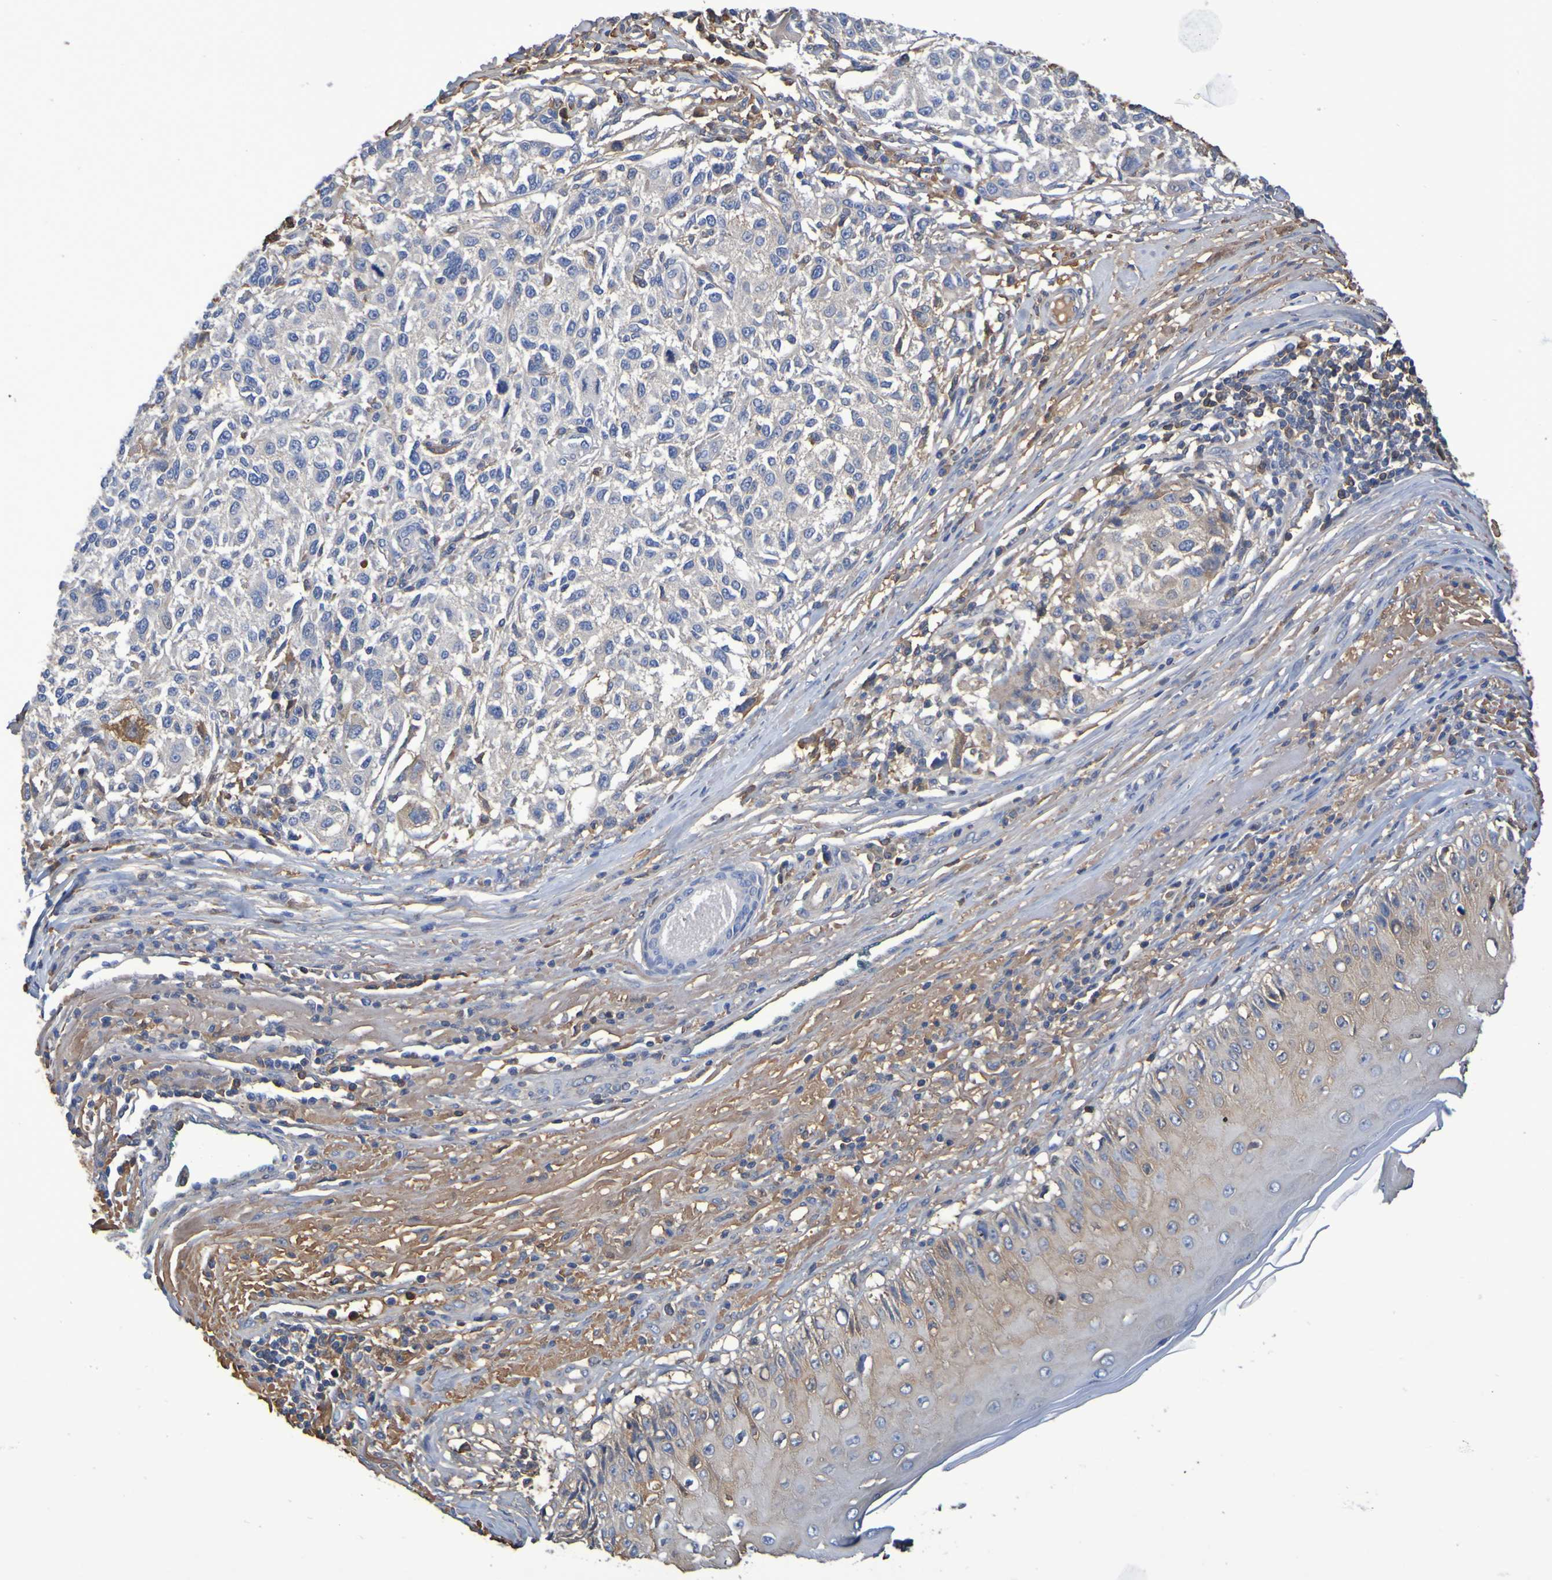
{"staining": {"intensity": "negative", "quantity": "none", "location": "none"}, "tissue": "melanoma", "cell_type": "Tumor cells", "image_type": "cancer", "snomed": [{"axis": "morphology", "description": "Necrosis, NOS"}, {"axis": "morphology", "description": "Malignant melanoma, NOS"}, {"axis": "topography", "description": "Skin"}], "caption": "This is an immunohistochemistry (IHC) histopathology image of human melanoma. There is no expression in tumor cells.", "gene": "GAB3", "patient": {"sex": "female", "age": 87}}